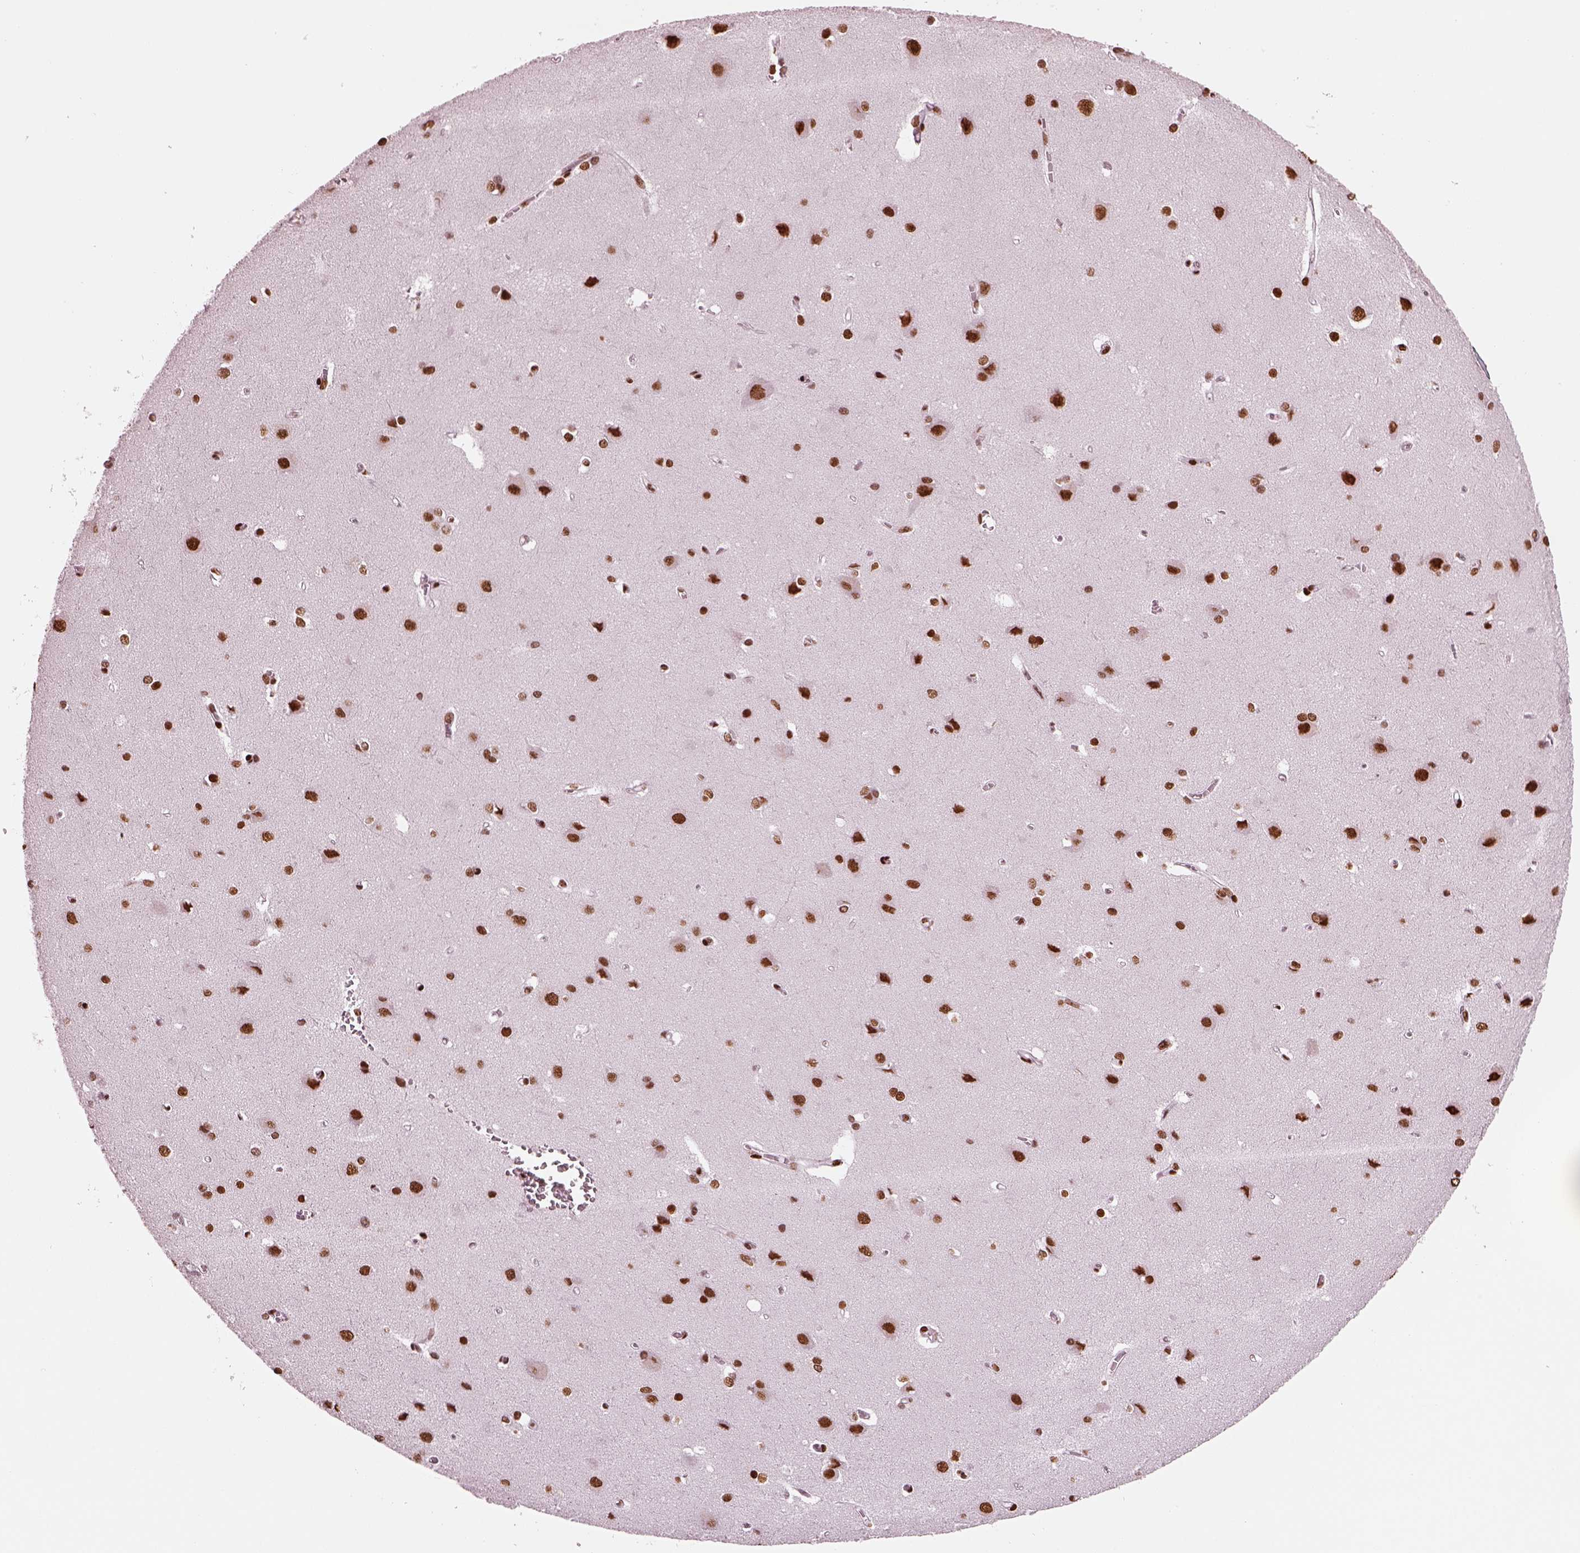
{"staining": {"intensity": "strong", "quantity": ">75%", "location": "nuclear"}, "tissue": "cerebral cortex", "cell_type": "Endothelial cells", "image_type": "normal", "snomed": [{"axis": "morphology", "description": "Normal tissue, NOS"}, {"axis": "topography", "description": "Cerebral cortex"}], "caption": "High-magnification brightfield microscopy of benign cerebral cortex stained with DAB (brown) and counterstained with hematoxylin (blue). endothelial cells exhibit strong nuclear expression is seen in about>75% of cells.", "gene": "CBFA2T3", "patient": {"sex": "male", "age": 37}}